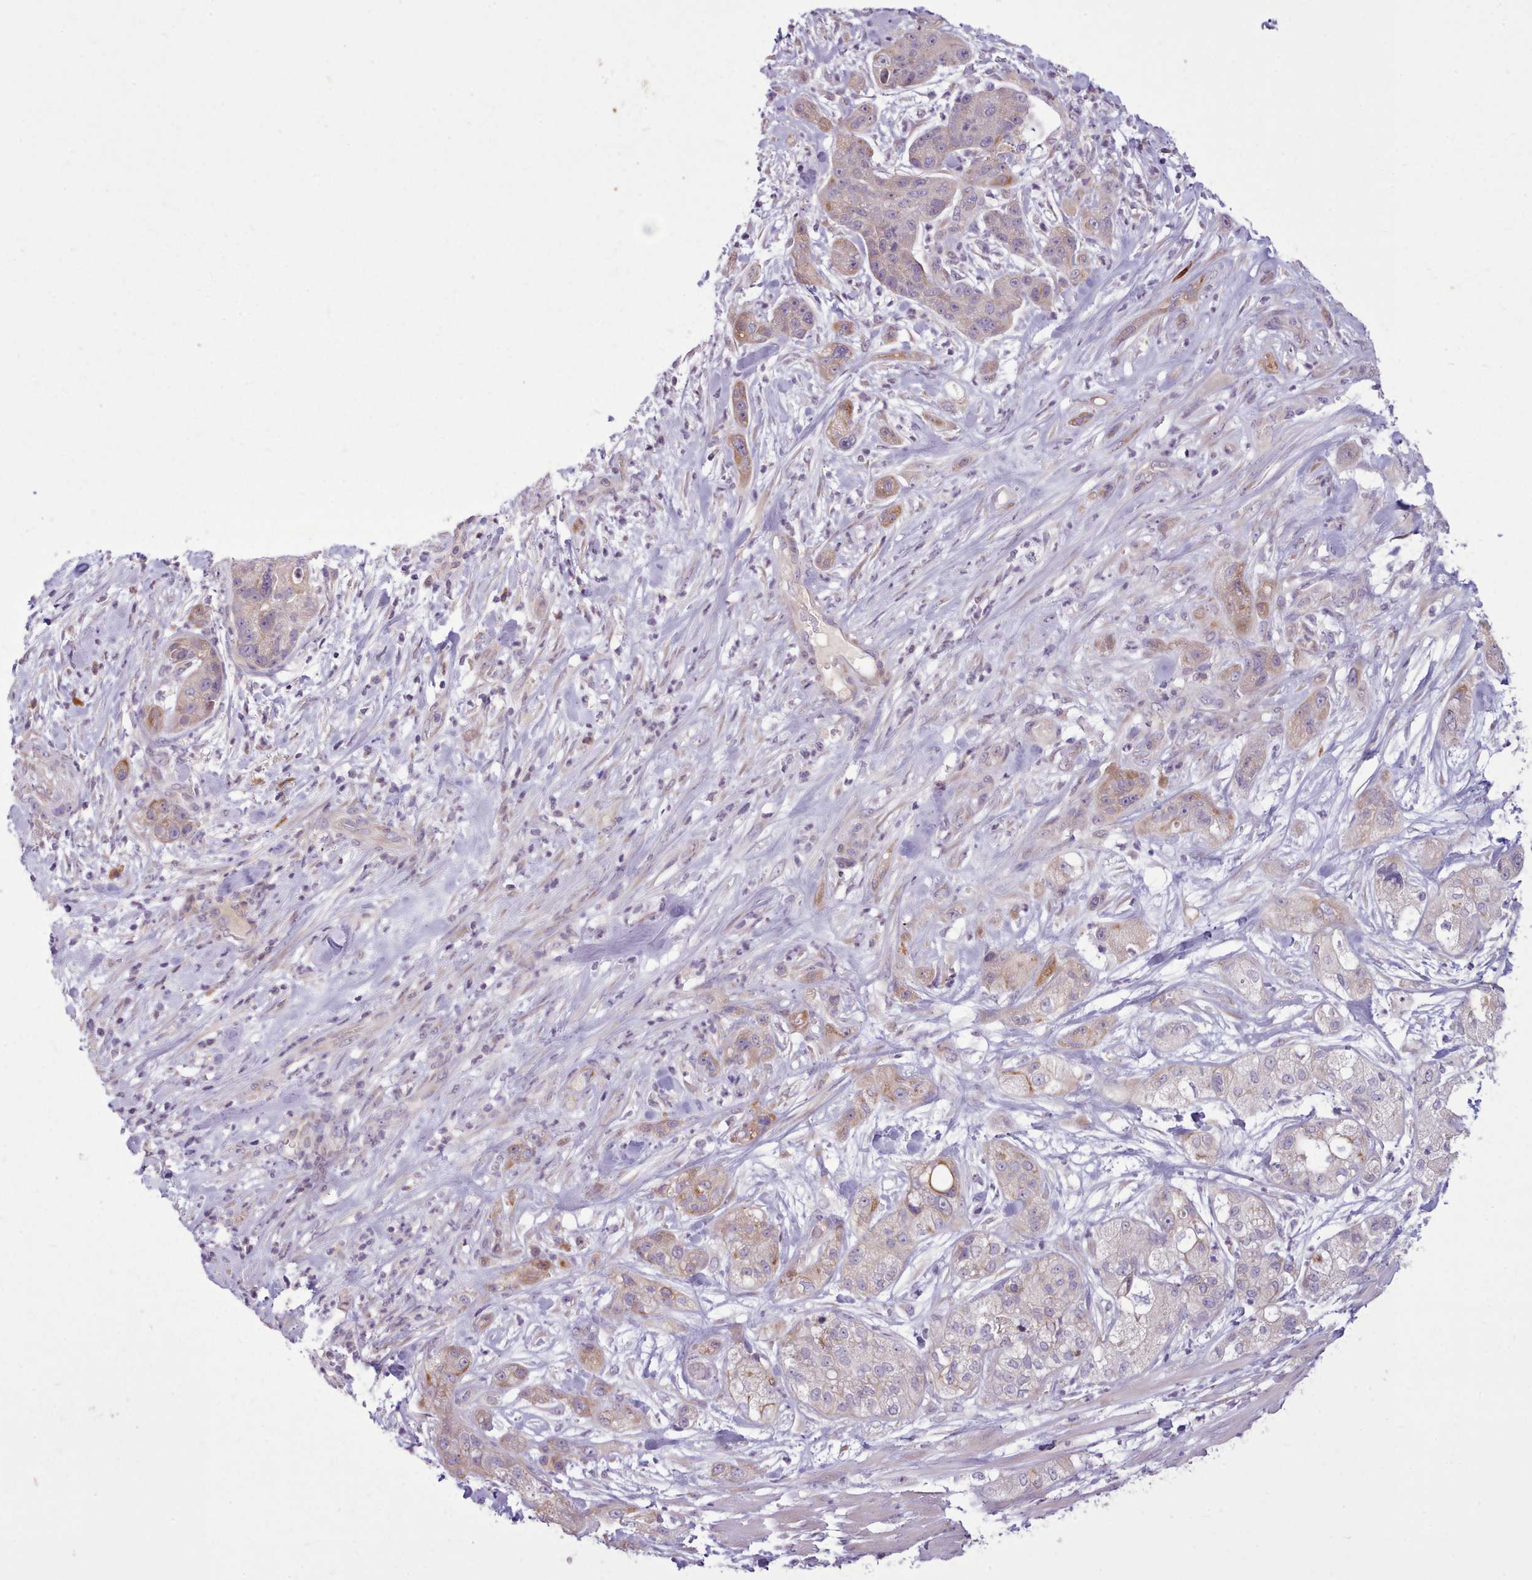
{"staining": {"intensity": "moderate", "quantity": "<25%", "location": "cytoplasmic/membranous"}, "tissue": "pancreatic cancer", "cell_type": "Tumor cells", "image_type": "cancer", "snomed": [{"axis": "morphology", "description": "Adenocarcinoma, NOS"}, {"axis": "topography", "description": "Pancreas"}], "caption": "Pancreatic cancer (adenocarcinoma) stained for a protein shows moderate cytoplasmic/membranous positivity in tumor cells.", "gene": "NMRK1", "patient": {"sex": "female", "age": 78}}